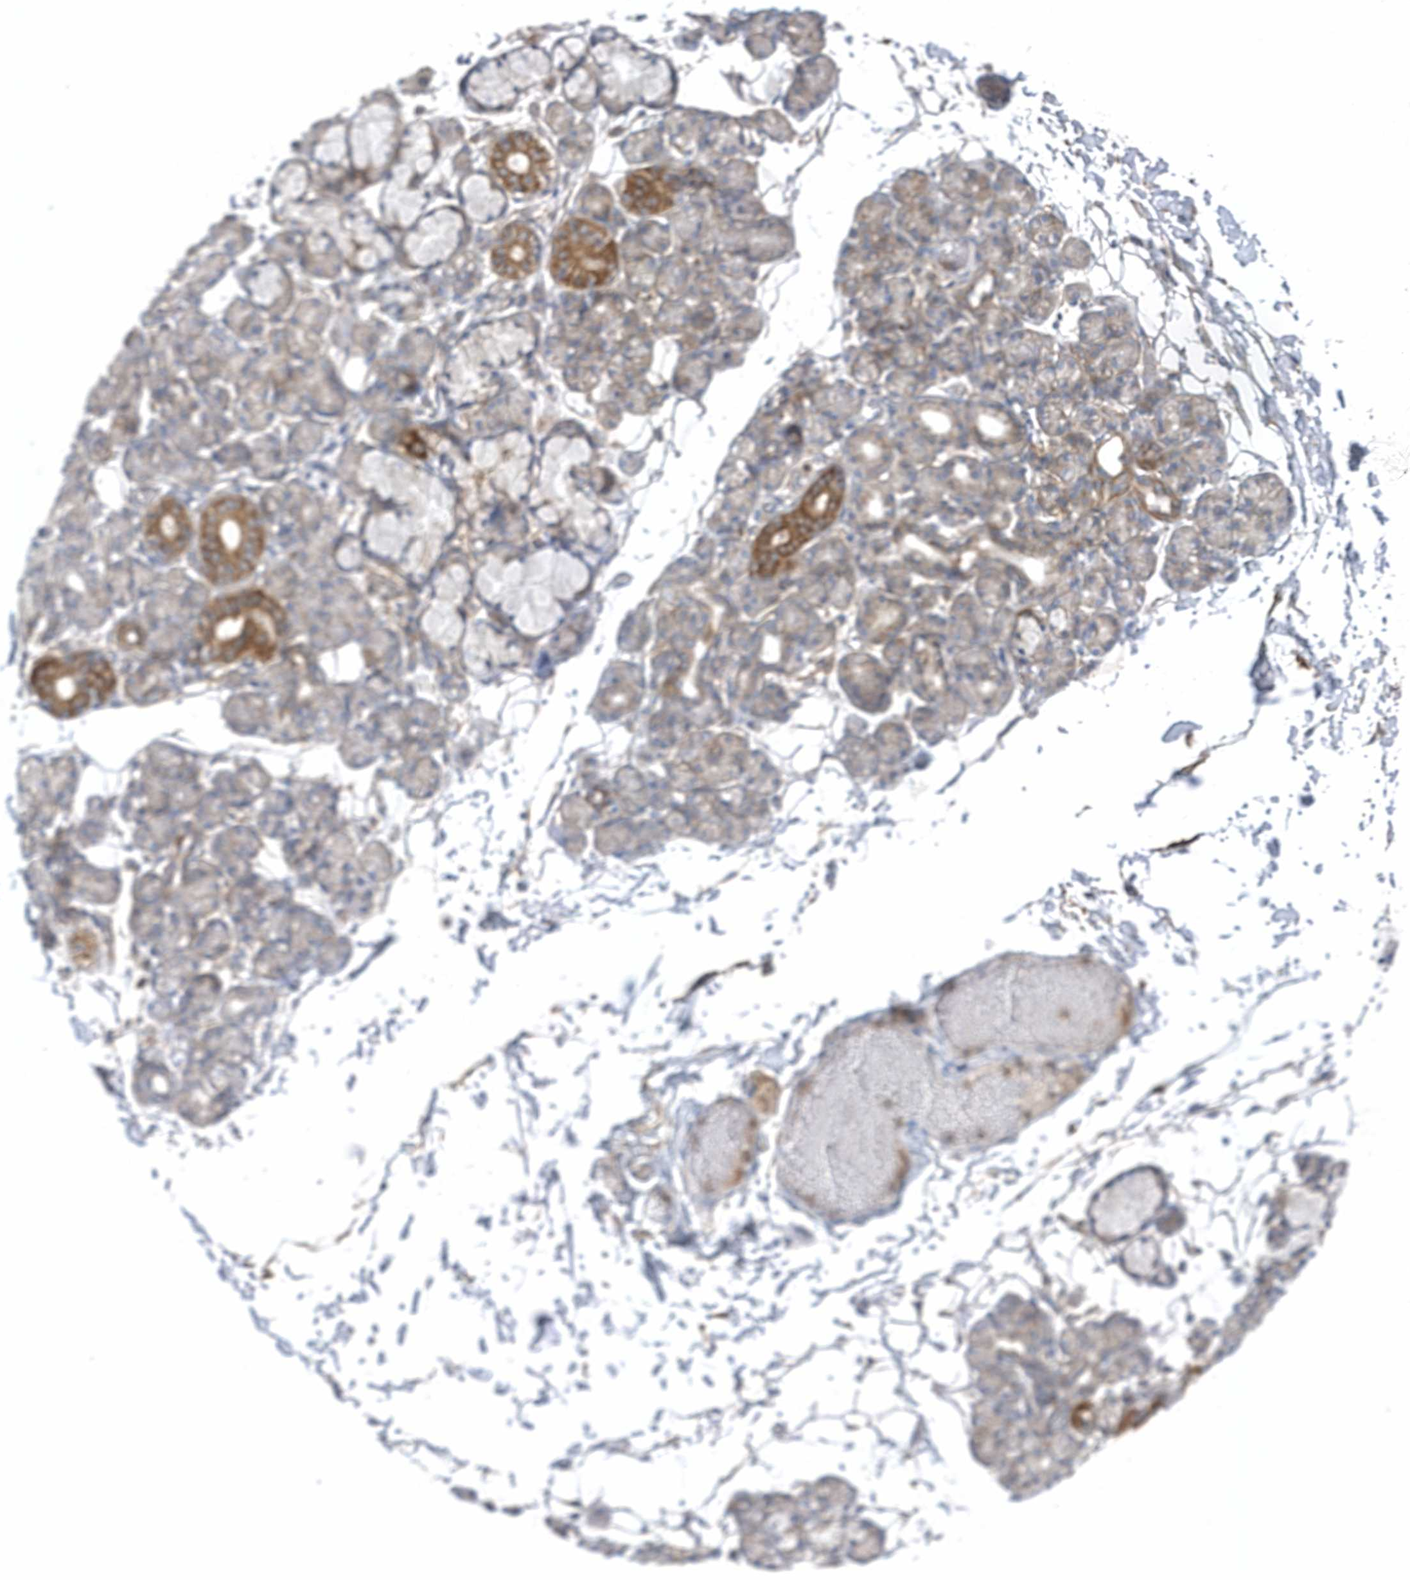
{"staining": {"intensity": "strong", "quantity": "<25%", "location": "cytoplasmic/membranous"}, "tissue": "salivary gland", "cell_type": "Glandular cells", "image_type": "normal", "snomed": [{"axis": "morphology", "description": "Normal tissue, NOS"}, {"axis": "topography", "description": "Salivary gland"}], "caption": "A micrograph showing strong cytoplasmic/membranous positivity in about <25% of glandular cells in benign salivary gland, as visualized by brown immunohistochemical staining.", "gene": "ANAPC1", "patient": {"sex": "male", "age": 63}}